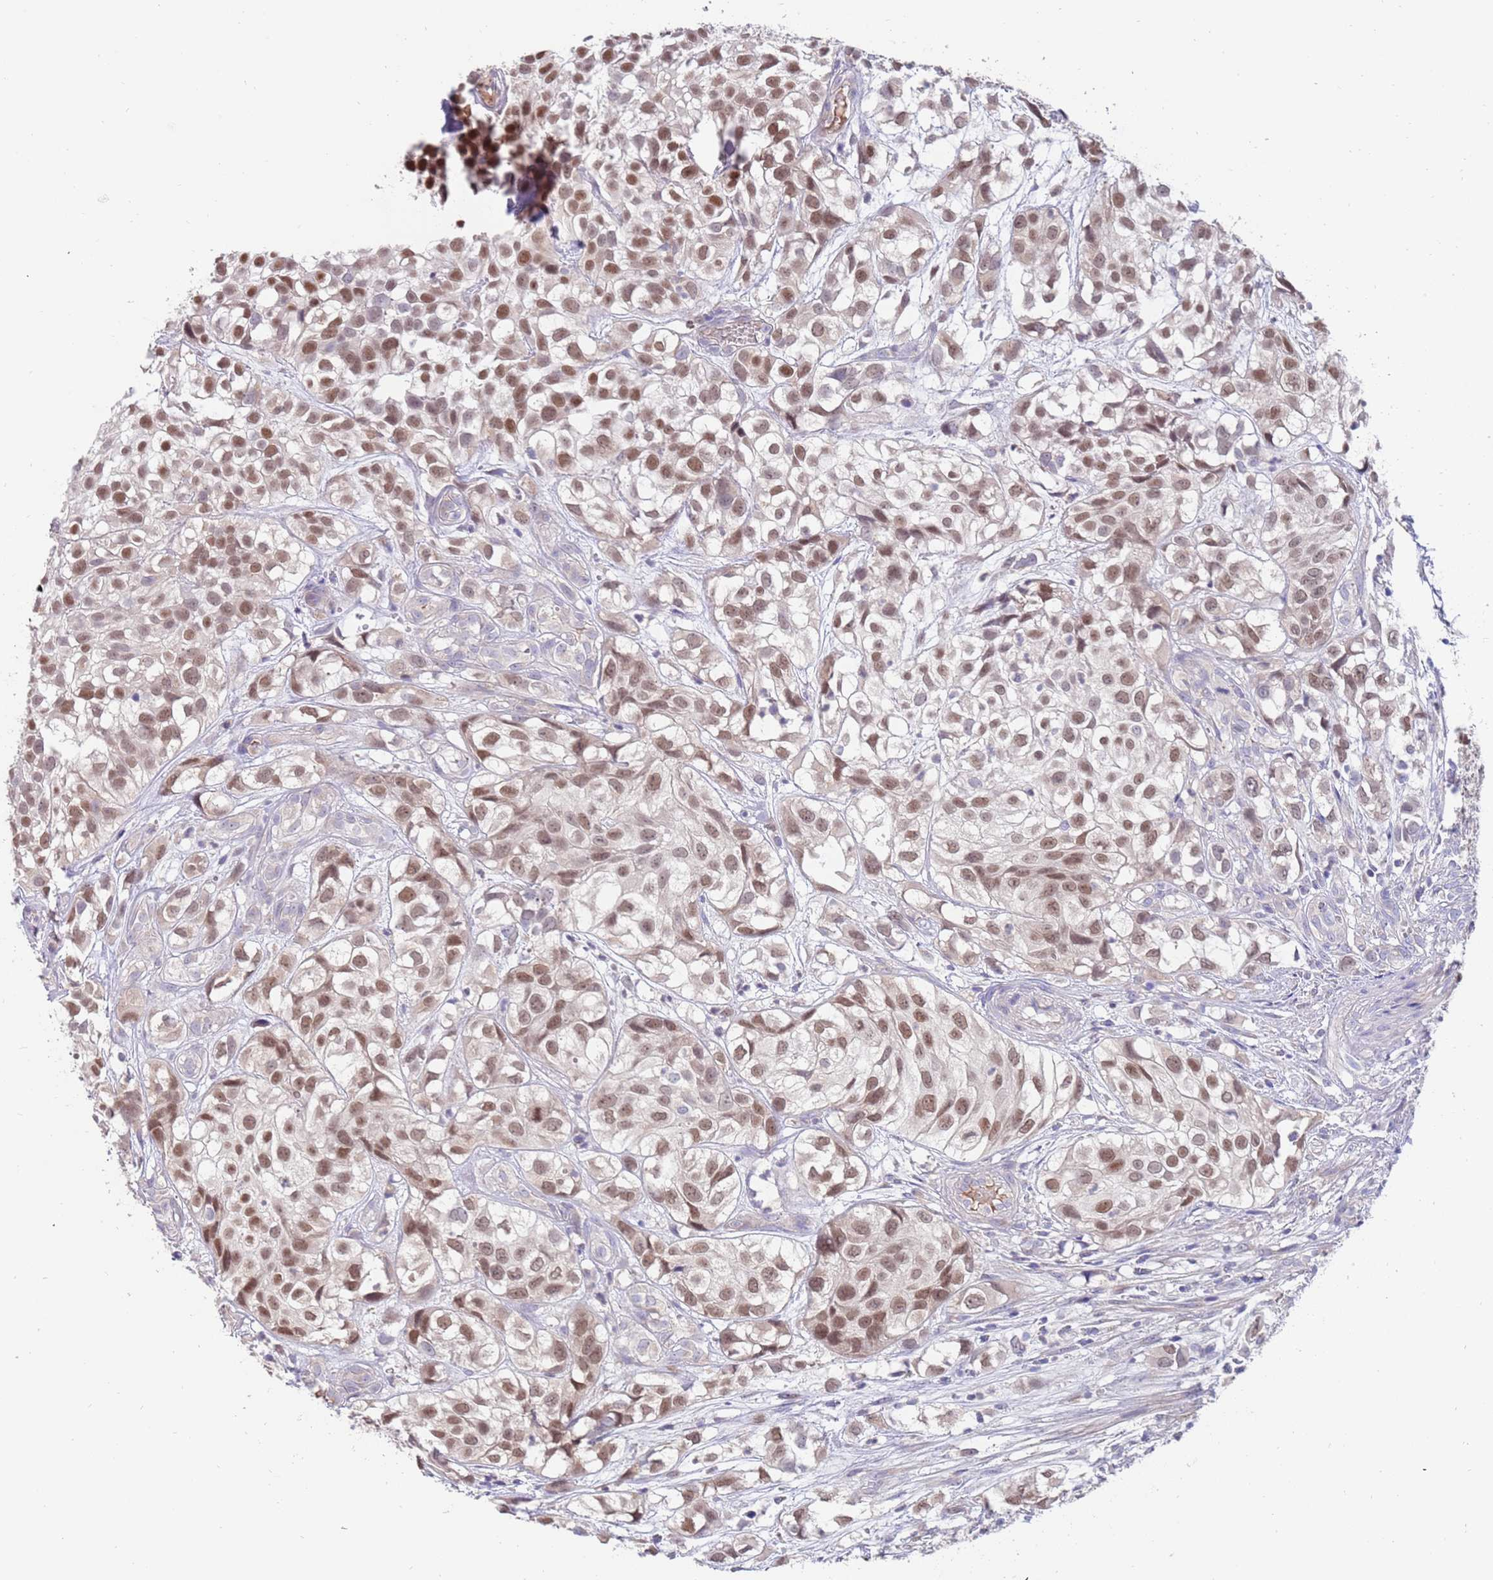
{"staining": {"intensity": "moderate", "quantity": "25%-75%", "location": "nuclear"}, "tissue": "urothelial cancer", "cell_type": "Tumor cells", "image_type": "cancer", "snomed": [{"axis": "morphology", "description": "Urothelial carcinoma, High grade"}, {"axis": "topography", "description": "Urinary bladder"}], "caption": "About 25%-75% of tumor cells in urothelial cancer demonstrate moderate nuclear protein staining as visualized by brown immunohistochemical staining.", "gene": "ZNF746", "patient": {"sex": "male", "age": 56}}